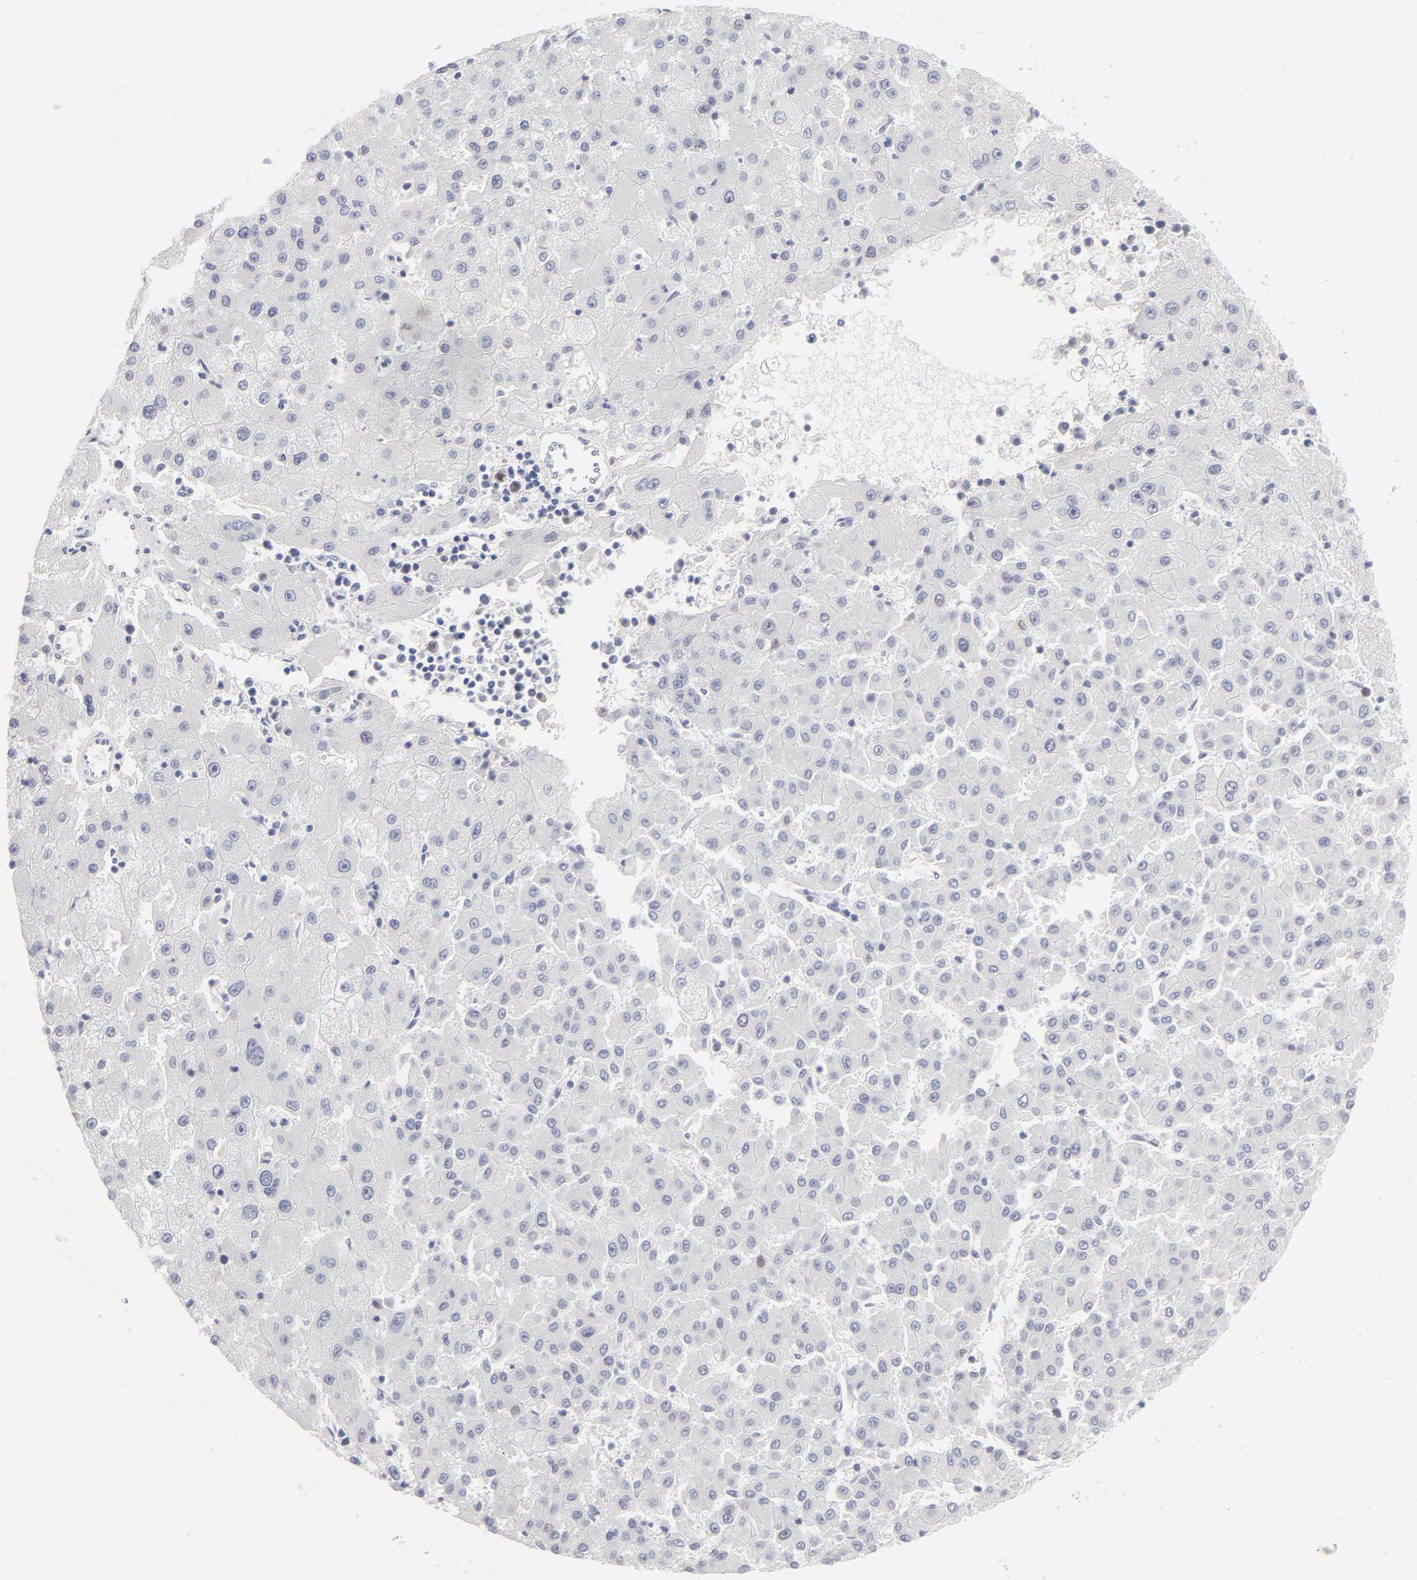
{"staining": {"intensity": "negative", "quantity": "none", "location": "none"}, "tissue": "liver cancer", "cell_type": "Tumor cells", "image_type": "cancer", "snomed": [{"axis": "morphology", "description": "Carcinoma, Hepatocellular, NOS"}, {"axis": "topography", "description": "Liver"}], "caption": "This image is of liver cancer stained with immunohistochemistry to label a protein in brown with the nuclei are counter-stained blue. There is no staining in tumor cells. (DAB immunohistochemistry, high magnification).", "gene": "MCM7", "patient": {"sex": "male", "age": 72}}